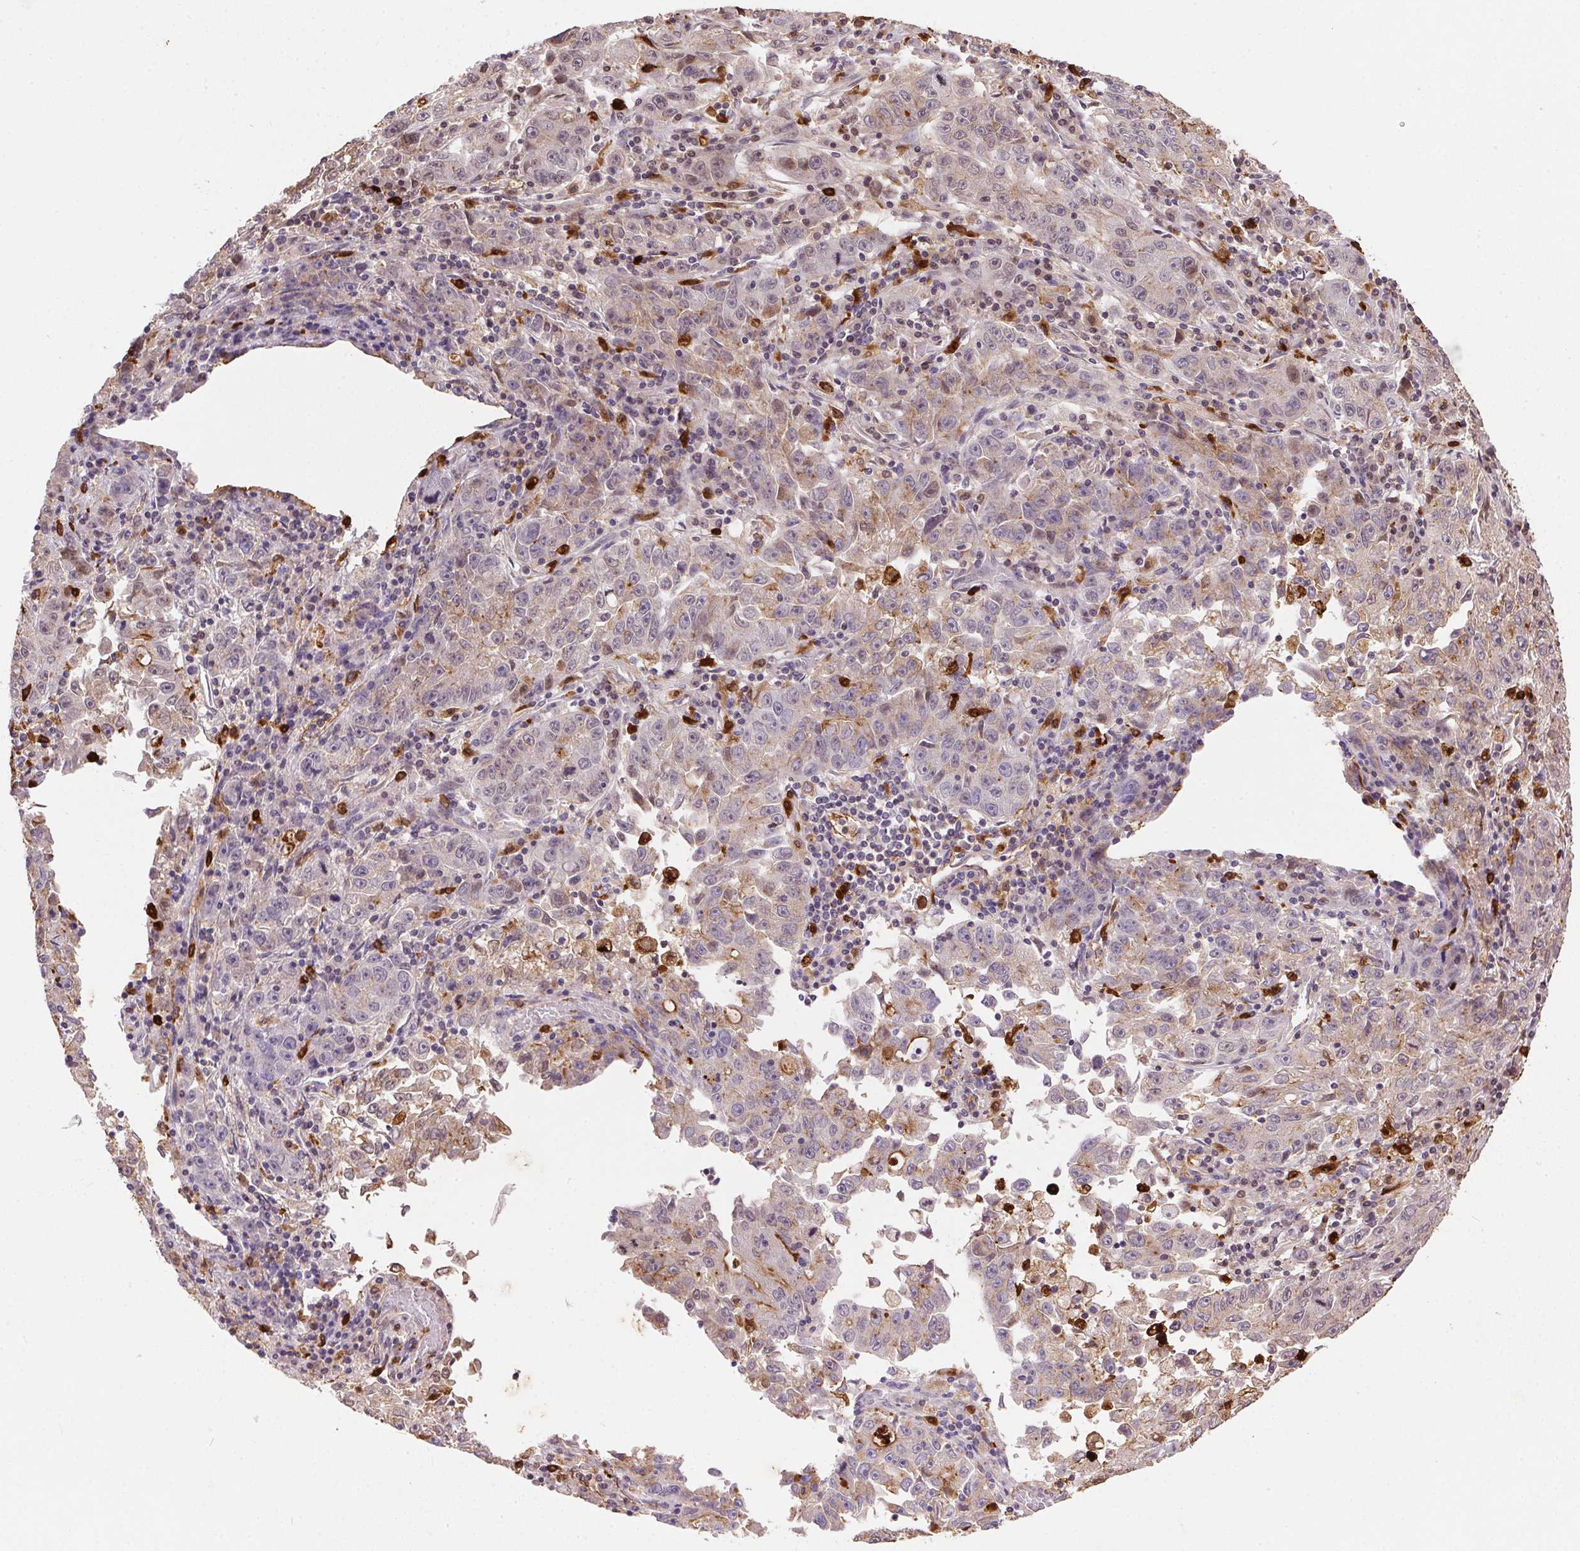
{"staining": {"intensity": "moderate", "quantity": "<25%", "location": "nuclear"}, "tissue": "lung cancer", "cell_type": "Tumor cells", "image_type": "cancer", "snomed": [{"axis": "morphology", "description": "Normal morphology"}, {"axis": "morphology", "description": "Adenocarcinoma, NOS"}, {"axis": "topography", "description": "Lymph node"}, {"axis": "topography", "description": "Lung"}], "caption": "Tumor cells display moderate nuclear staining in approximately <25% of cells in lung cancer (adenocarcinoma).", "gene": "ORM1", "patient": {"sex": "female", "age": 57}}